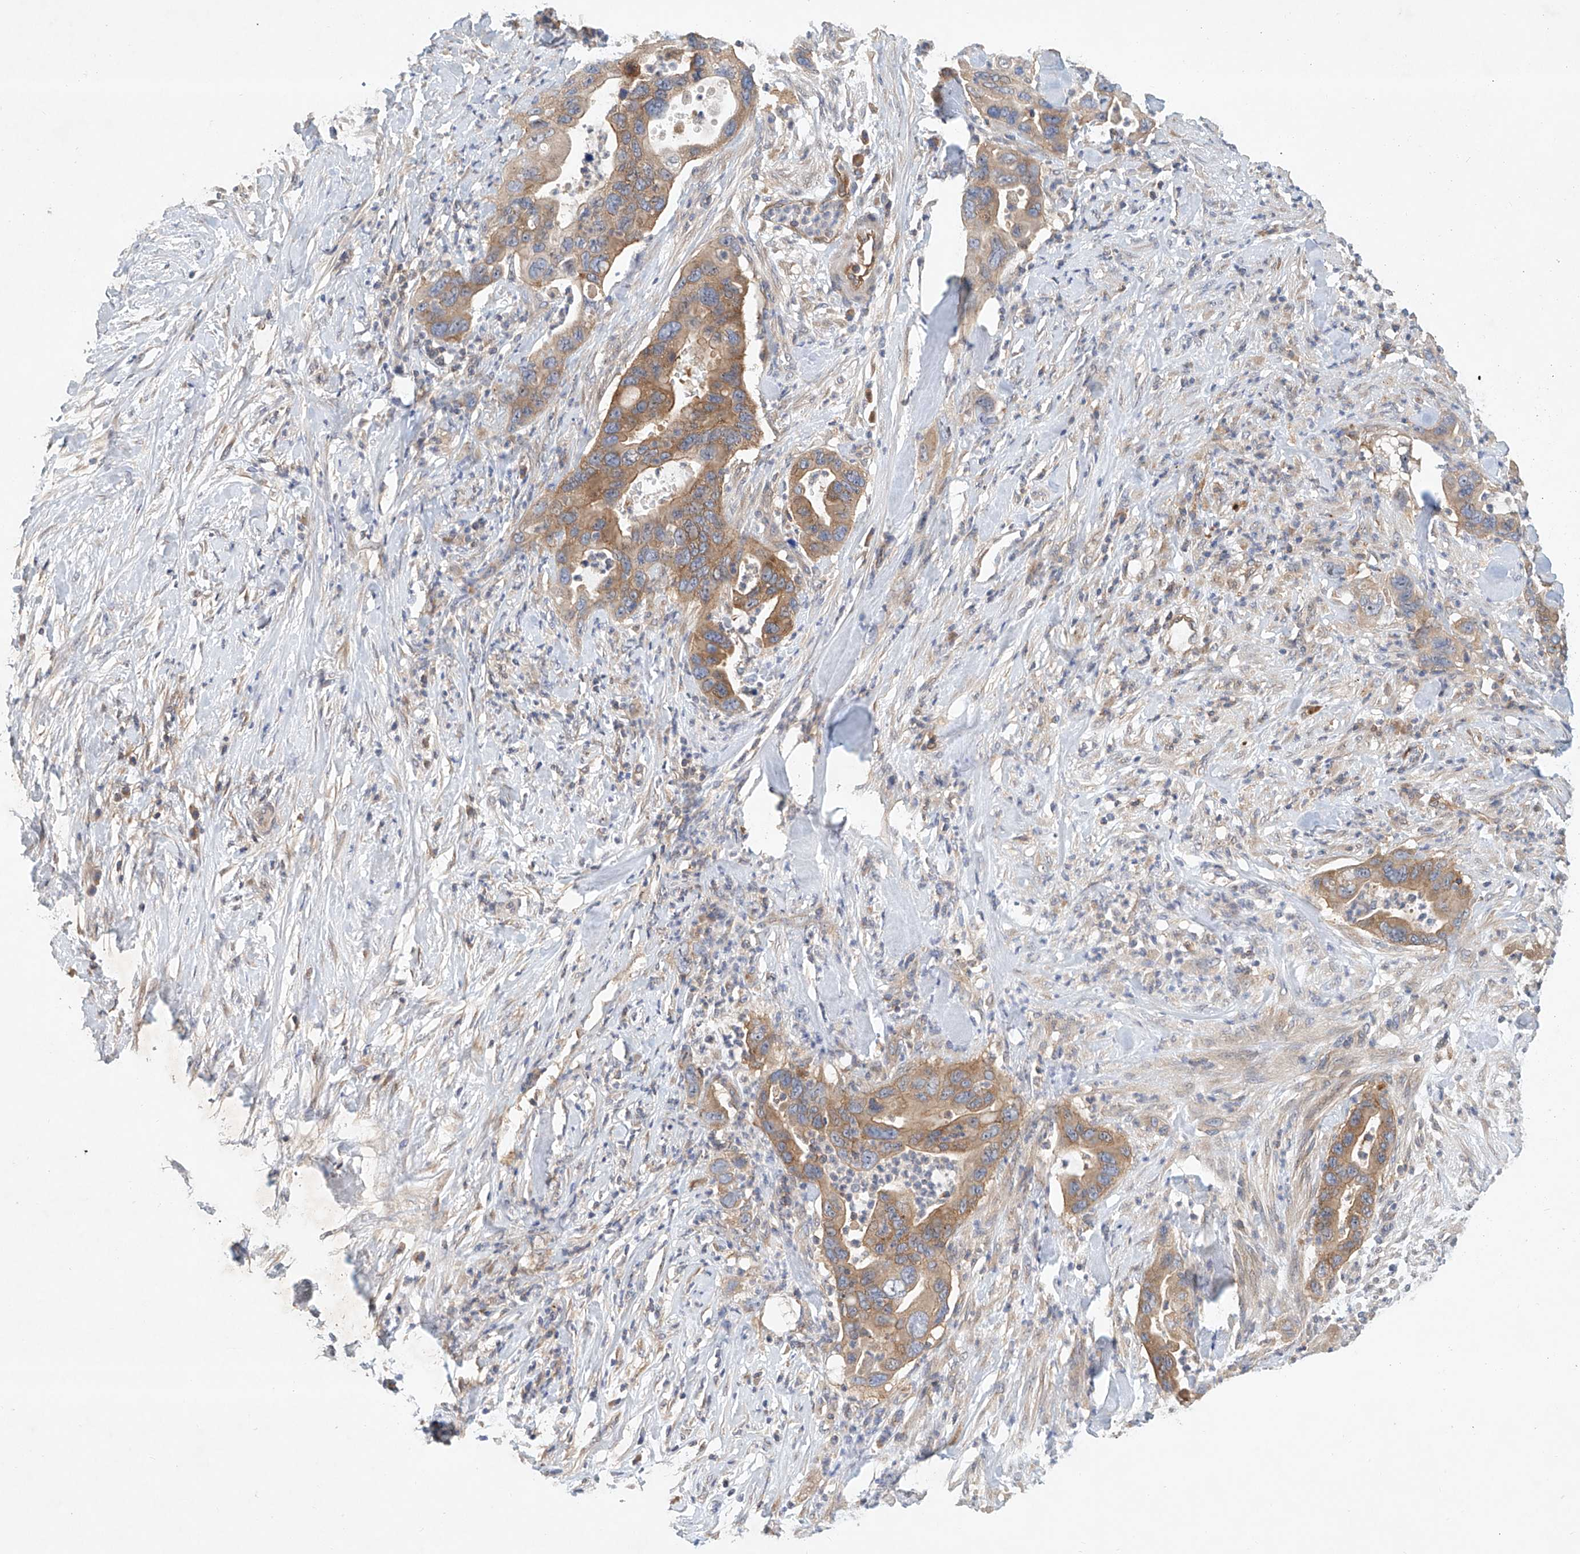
{"staining": {"intensity": "moderate", "quantity": ">75%", "location": "cytoplasmic/membranous"}, "tissue": "pancreatic cancer", "cell_type": "Tumor cells", "image_type": "cancer", "snomed": [{"axis": "morphology", "description": "Adenocarcinoma, NOS"}, {"axis": "topography", "description": "Pancreas"}], "caption": "Immunohistochemical staining of pancreatic cancer reveals moderate cytoplasmic/membranous protein positivity in approximately >75% of tumor cells.", "gene": "CARMIL1", "patient": {"sex": "female", "age": 71}}